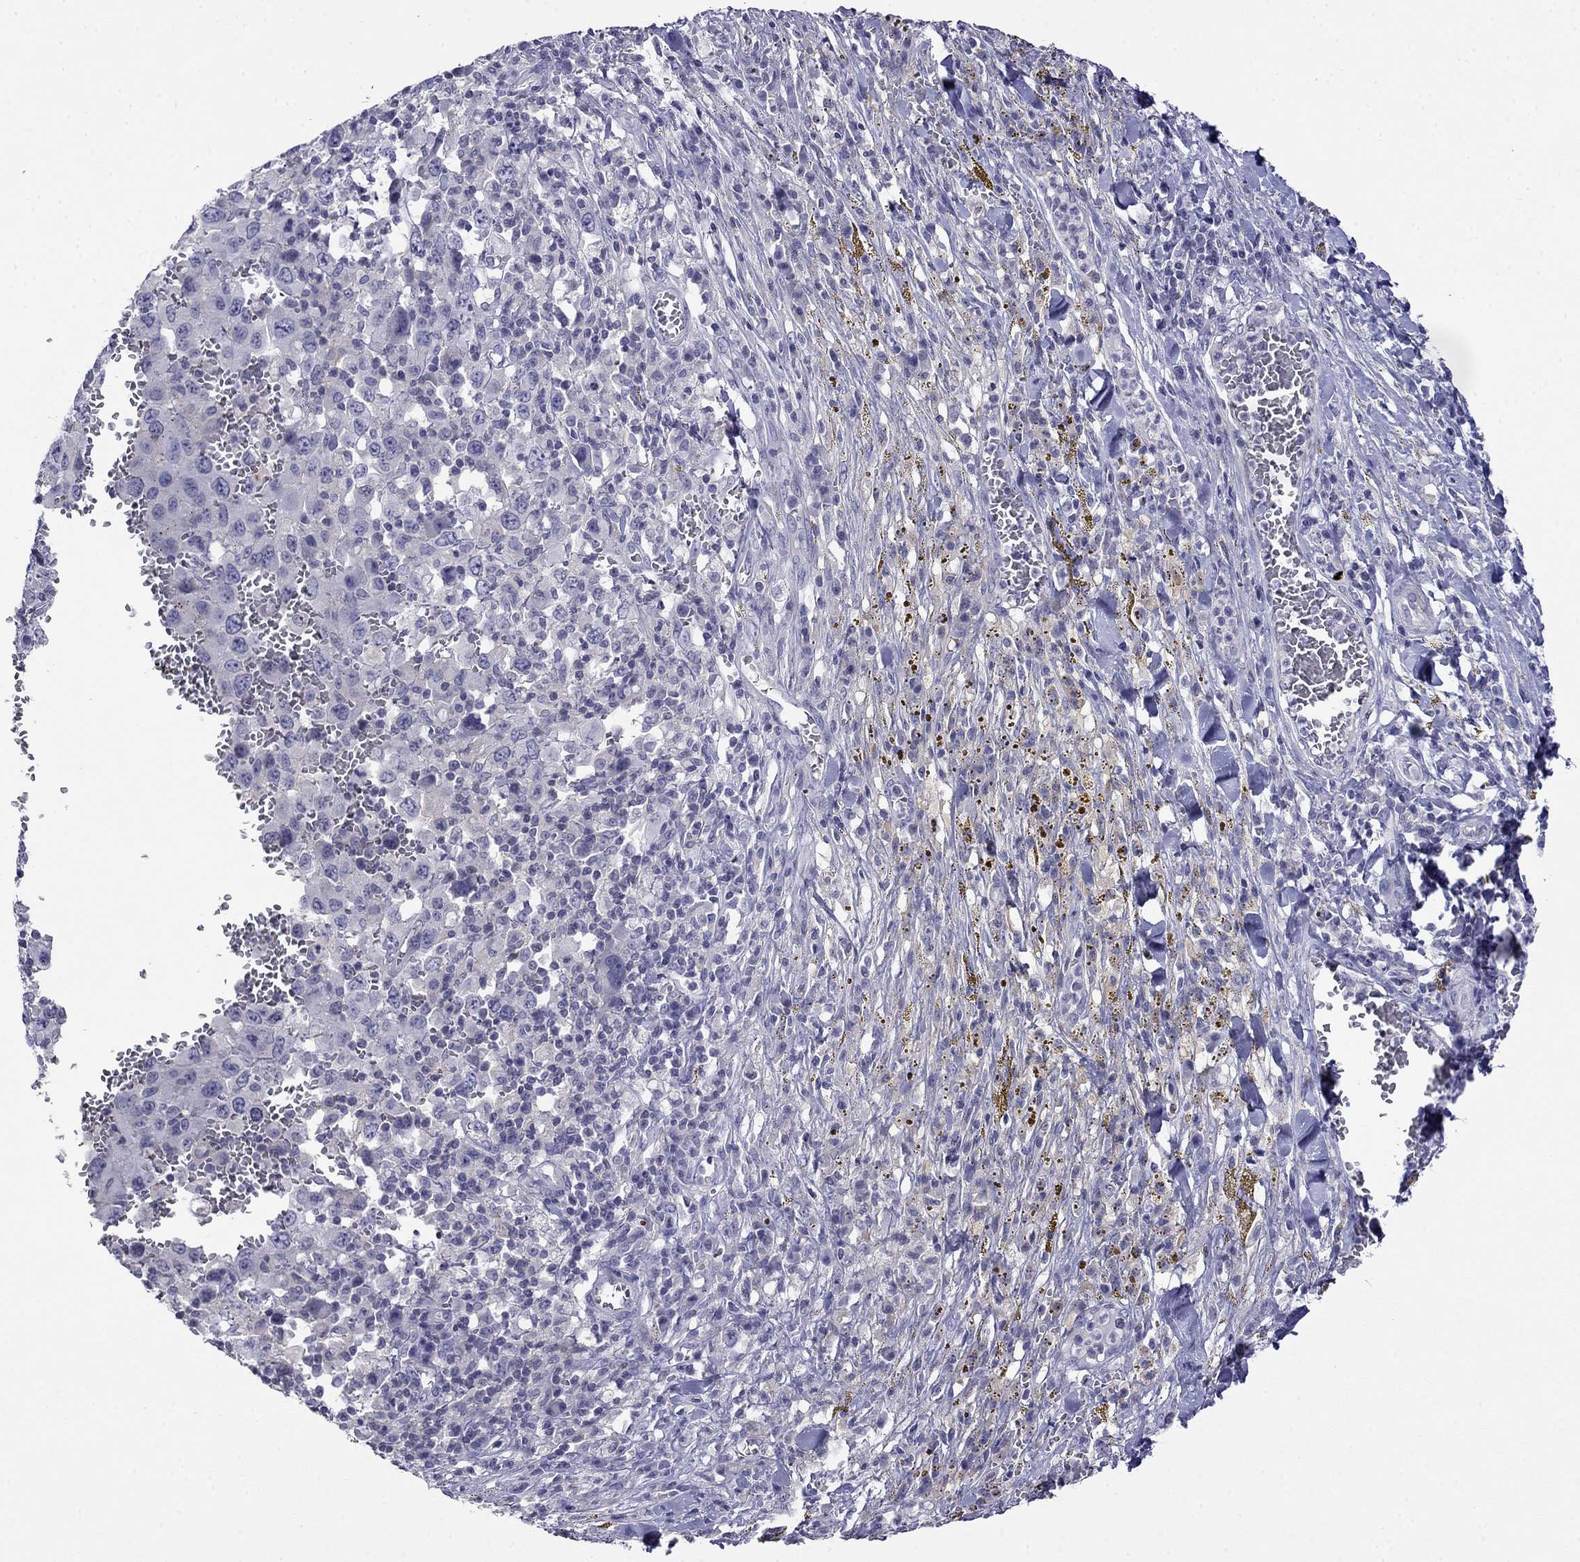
{"staining": {"intensity": "negative", "quantity": "none", "location": "none"}, "tissue": "melanoma", "cell_type": "Tumor cells", "image_type": "cancer", "snomed": [{"axis": "morphology", "description": "Malignant melanoma, NOS"}, {"axis": "topography", "description": "Skin"}], "caption": "A micrograph of human malignant melanoma is negative for staining in tumor cells.", "gene": "PRR18", "patient": {"sex": "female", "age": 91}}